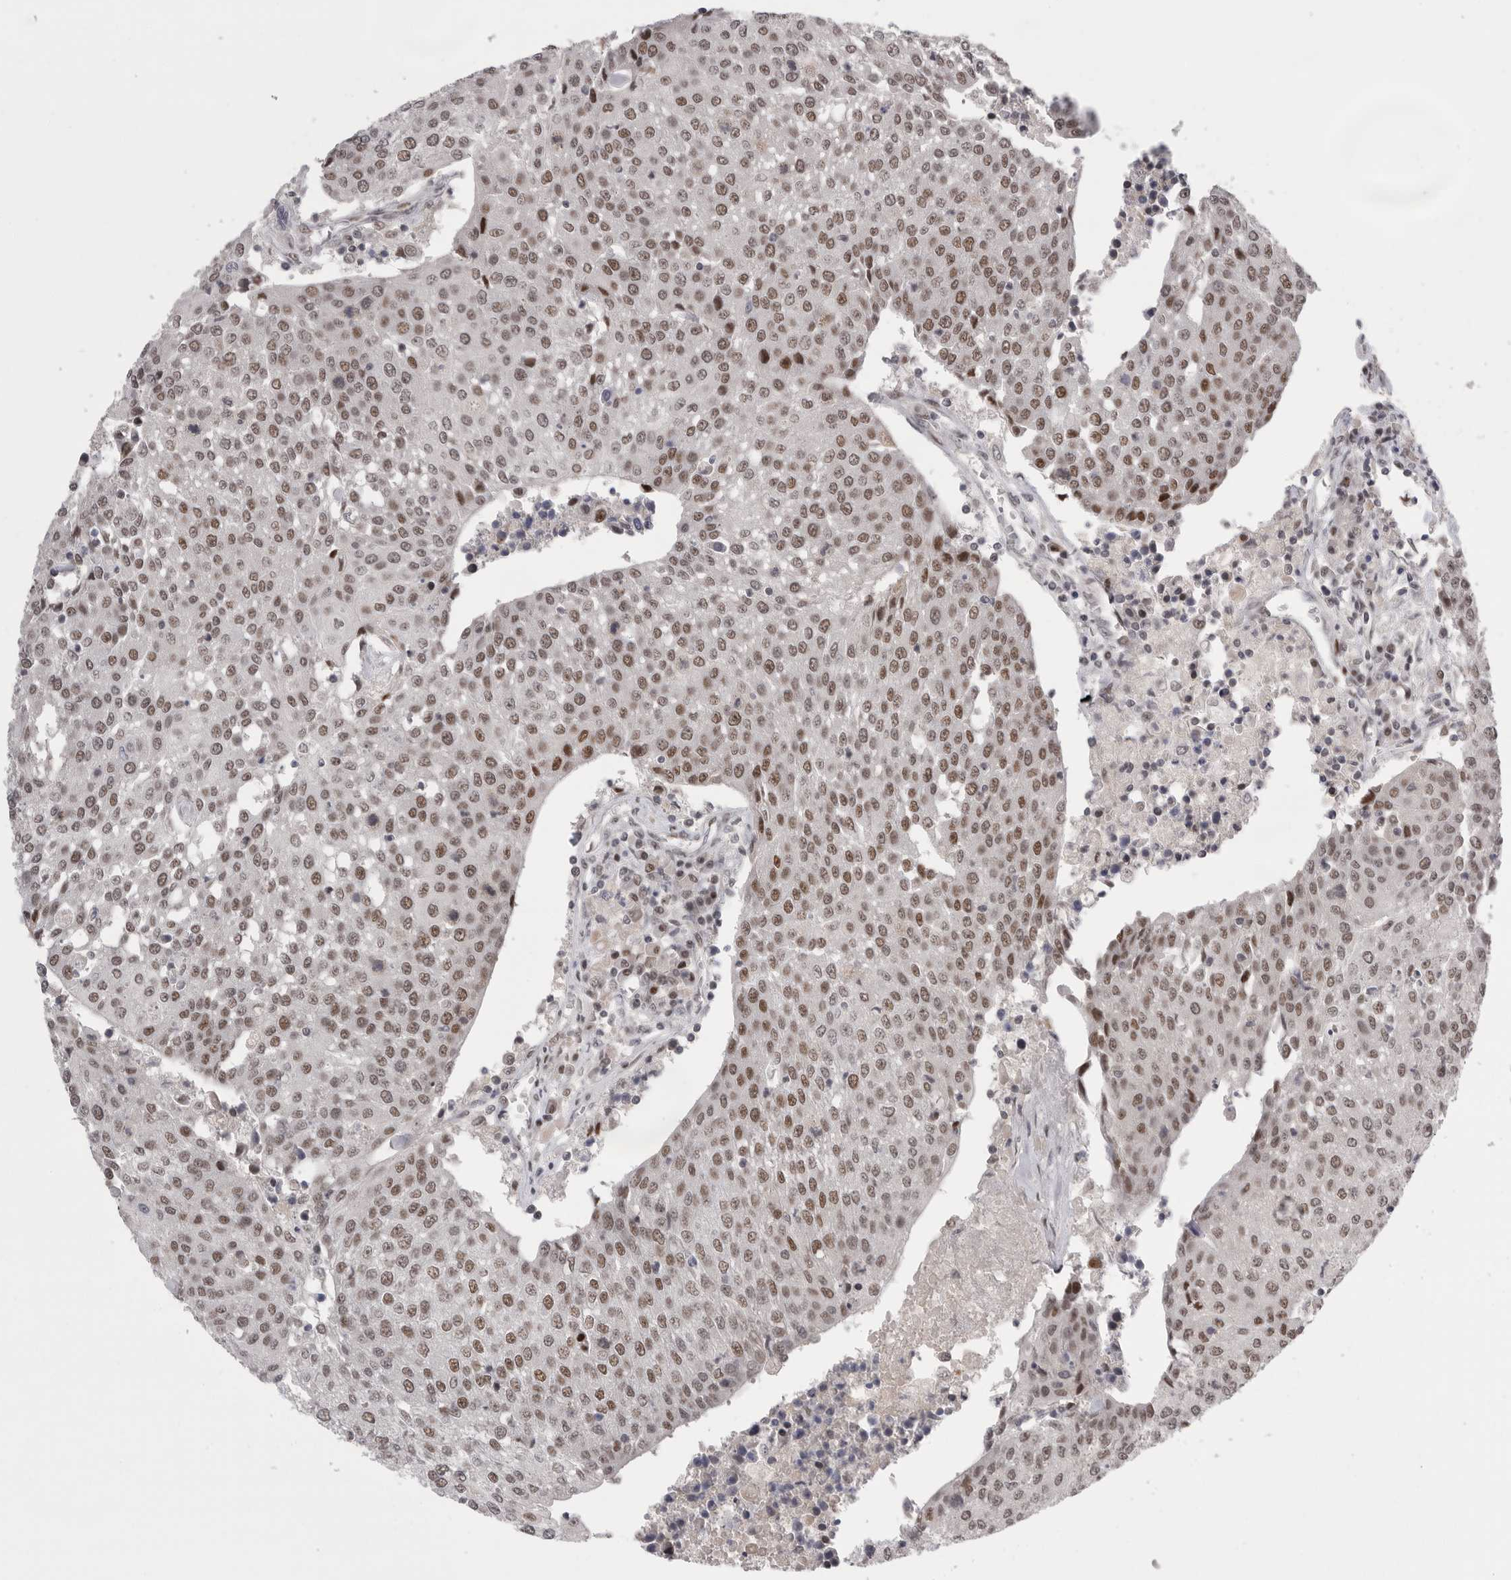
{"staining": {"intensity": "weak", "quantity": ">75%", "location": "nuclear"}, "tissue": "urothelial cancer", "cell_type": "Tumor cells", "image_type": "cancer", "snomed": [{"axis": "morphology", "description": "Urothelial carcinoma, High grade"}, {"axis": "topography", "description": "Urinary bladder"}], "caption": "Weak nuclear positivity for a protein is appreciated in about >75% of tumor cells of high-grade urothelial carcinoma using IHC.", "gene": "POU5F1", "patient": {"sex": "female", "age": 85}}